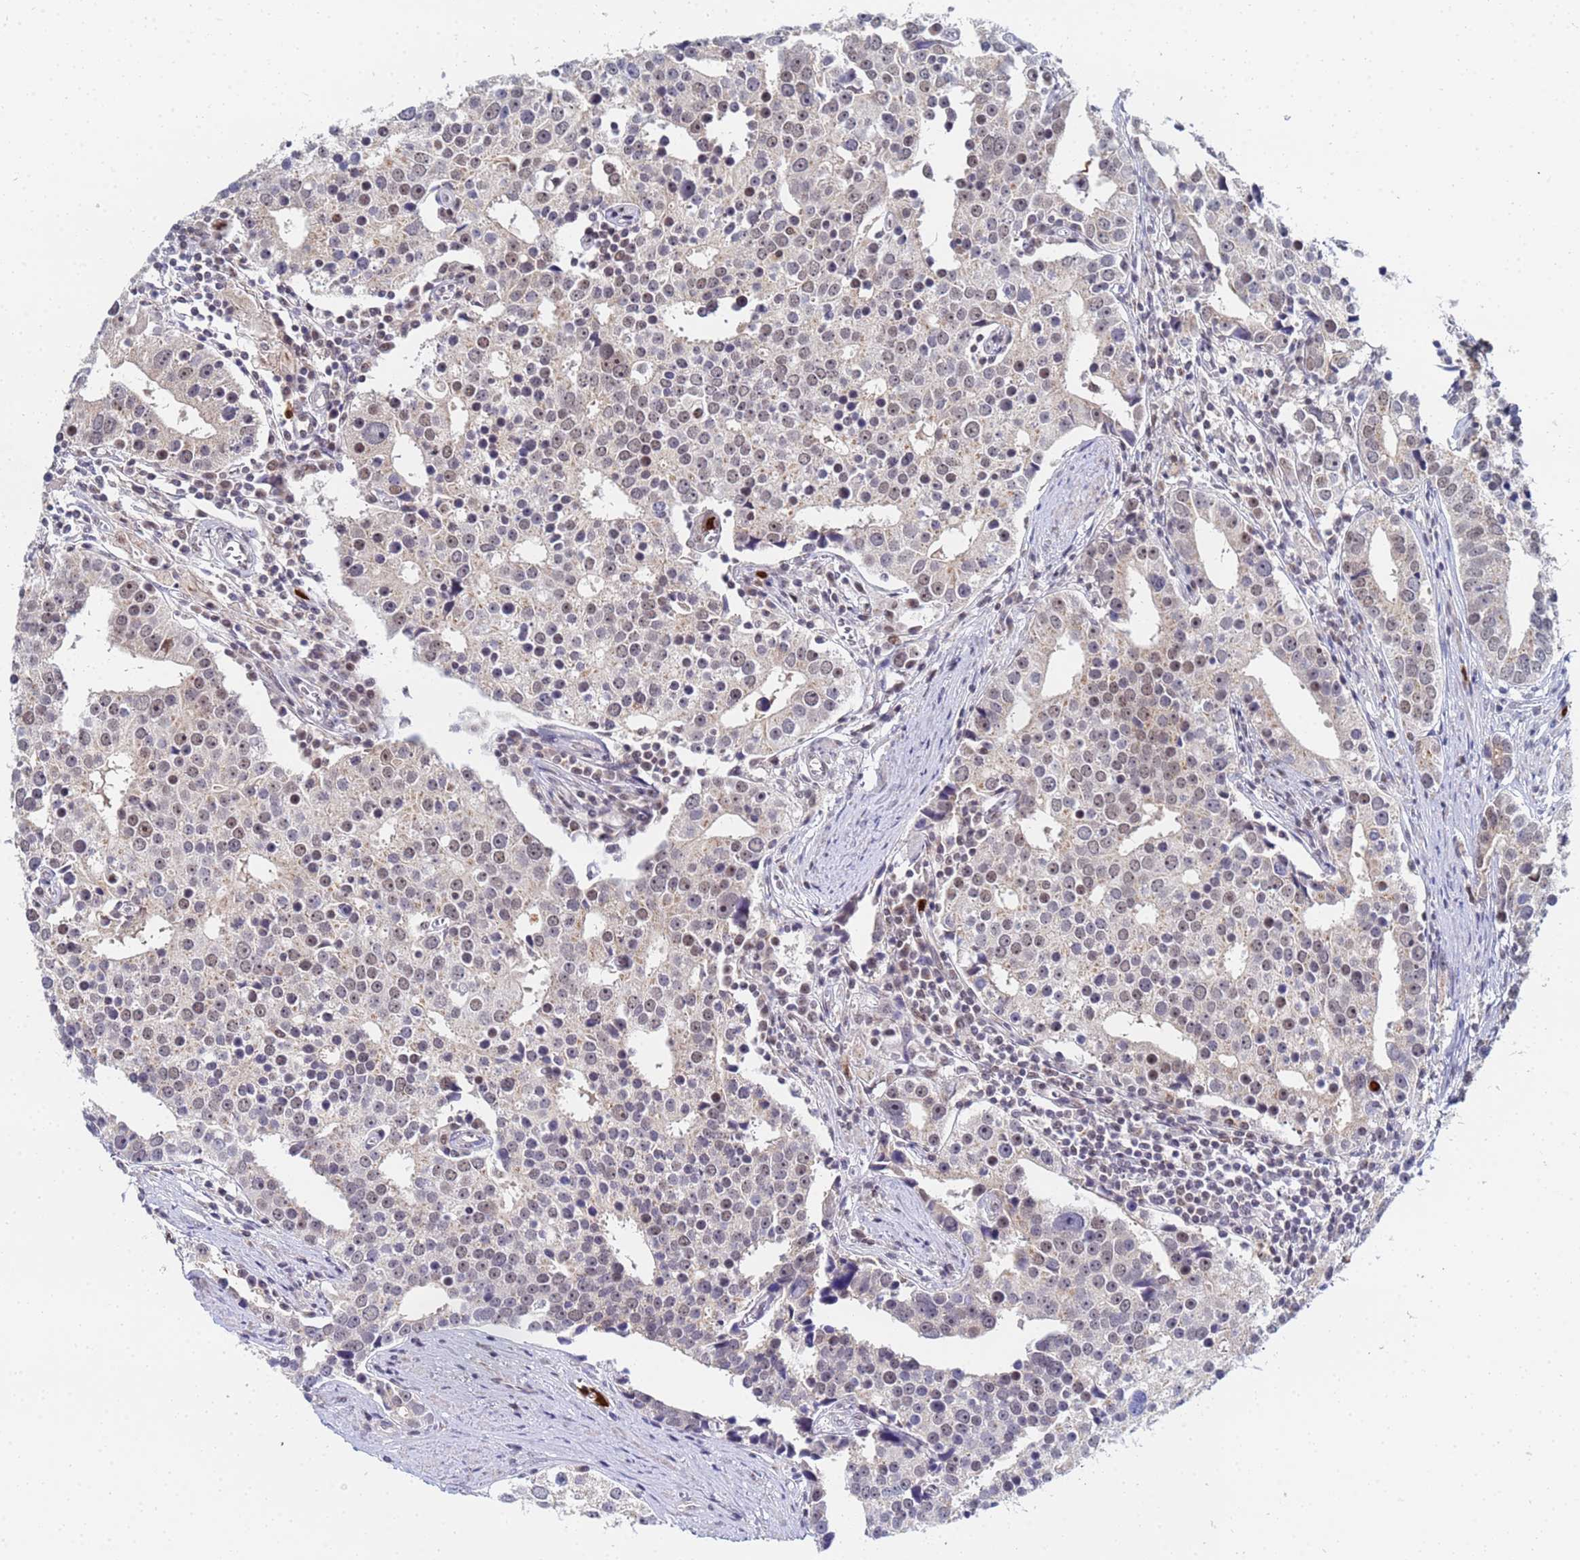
{"staining": {"intensity": "weak", "quantity": "25%-75%", "location": "cytoplasmic/membranous,nuclear"}, "tissue": "prostate cancer", "cell_type": "Tumor cells", "image_type": "cancer", "snomed": [{"axis": "morphology", "description": "Adenocarcinoma, High grade"}, {"axis": "topography", "description": "Prostate"}], "caption": "An immunohistochemistry (IHC) image of neoplastic tissue is shown. Protein staining in brown highlights weak cytoplasmic/membranous and nuclear positivity in prostate high-grade adenocarcinoma within tumor cells.", "gene": "MTCL1", "patient": {"sex": "male", "age": 71}}